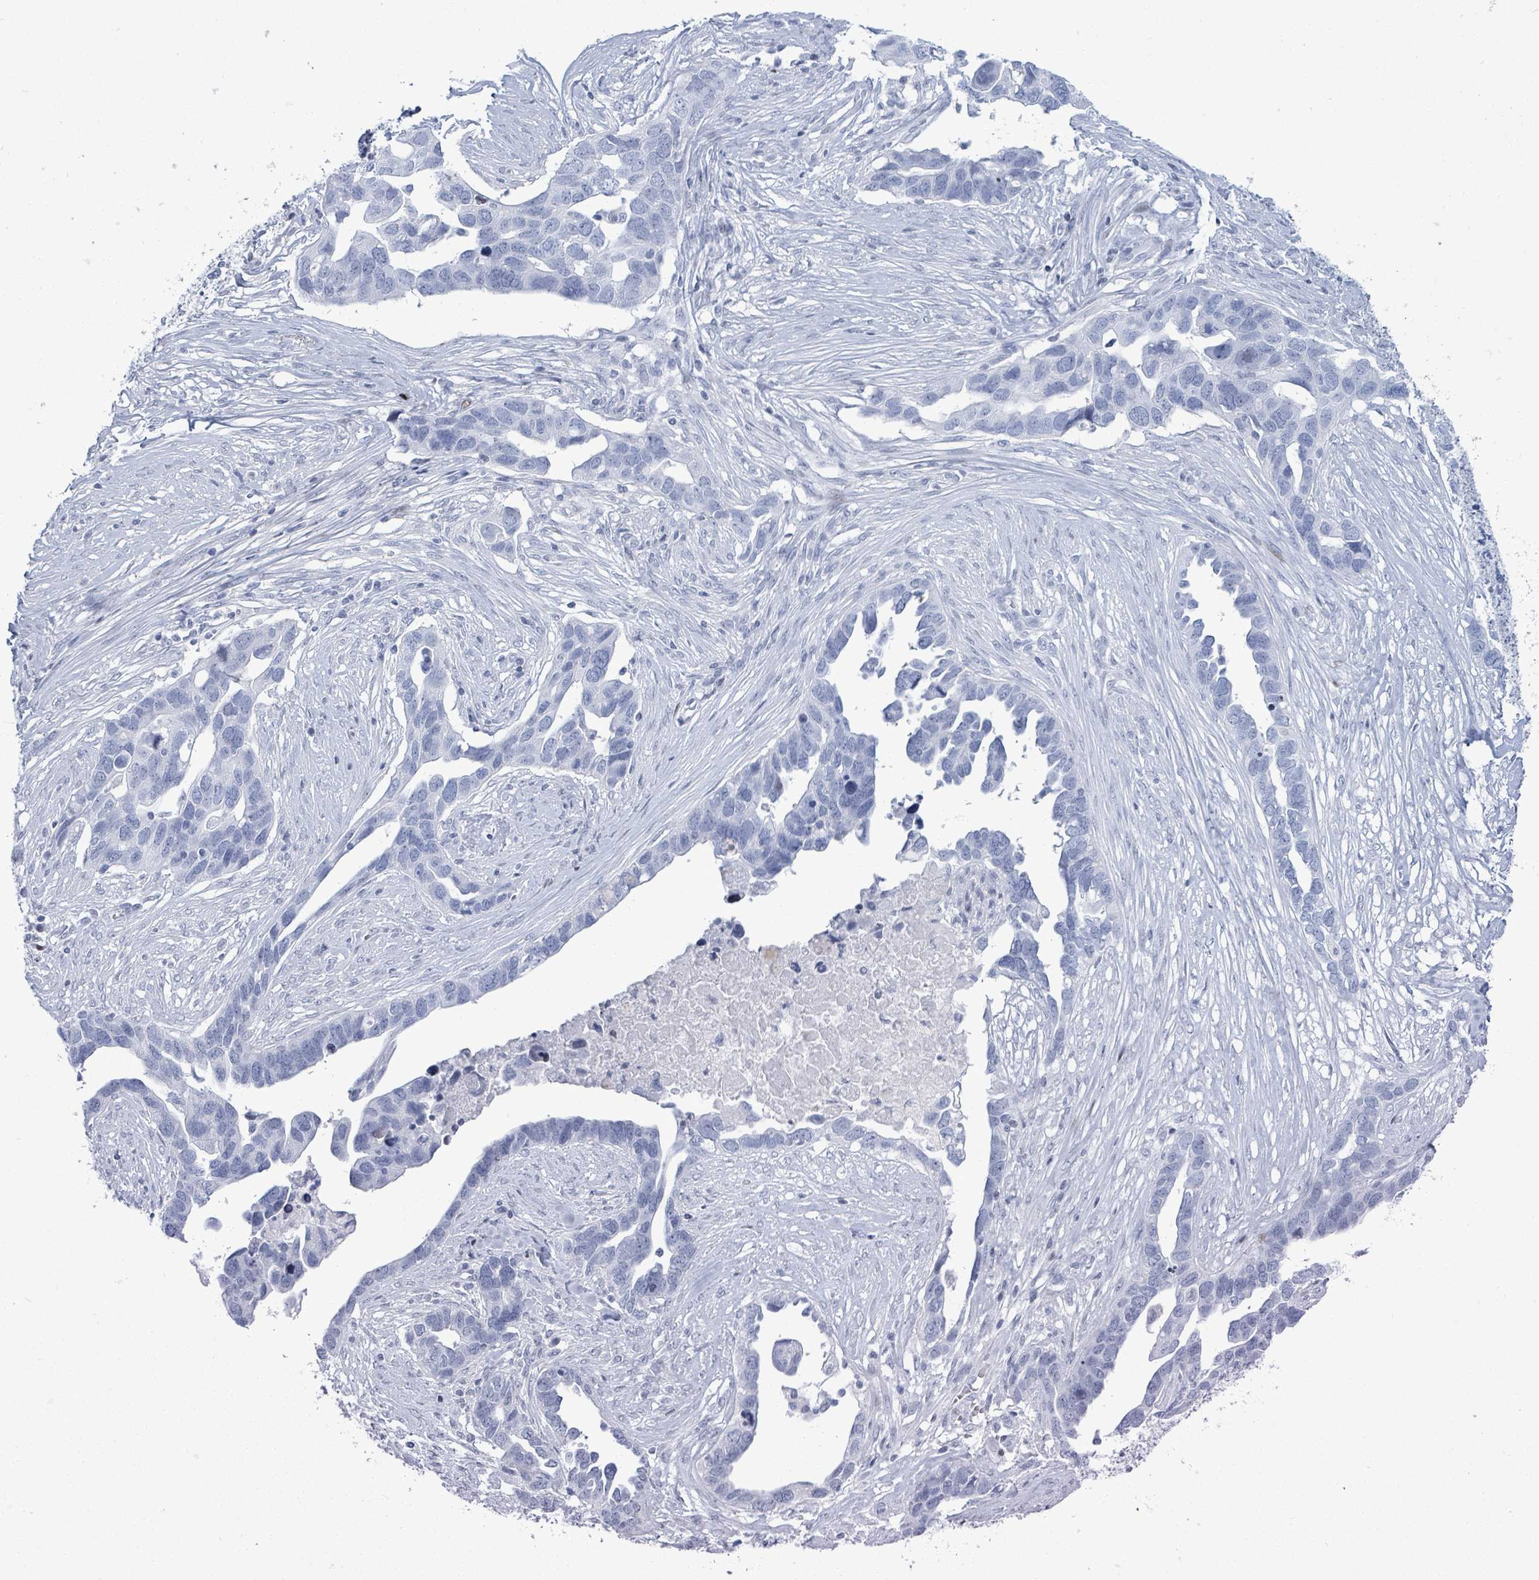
{"staining": {"intensity": "negative", "quantity": "none", "location": "none"}, "tissue": "ovarian cancer", "cell_type": "Tumor cells", "image_type": "cancer", "snomed": [{"axis": "morphology", "description": "Cystadenocarcinoma, serous, NOS"}, {"axis": "topography", "description": "Ovary"}], "caption": "This is a image of IHC staining of ovarian serous cystadenocarcinoma, which shows no positivity in tumor cells.", "gene": "MALL", "patient": {"sex": "female", "age": 54}}